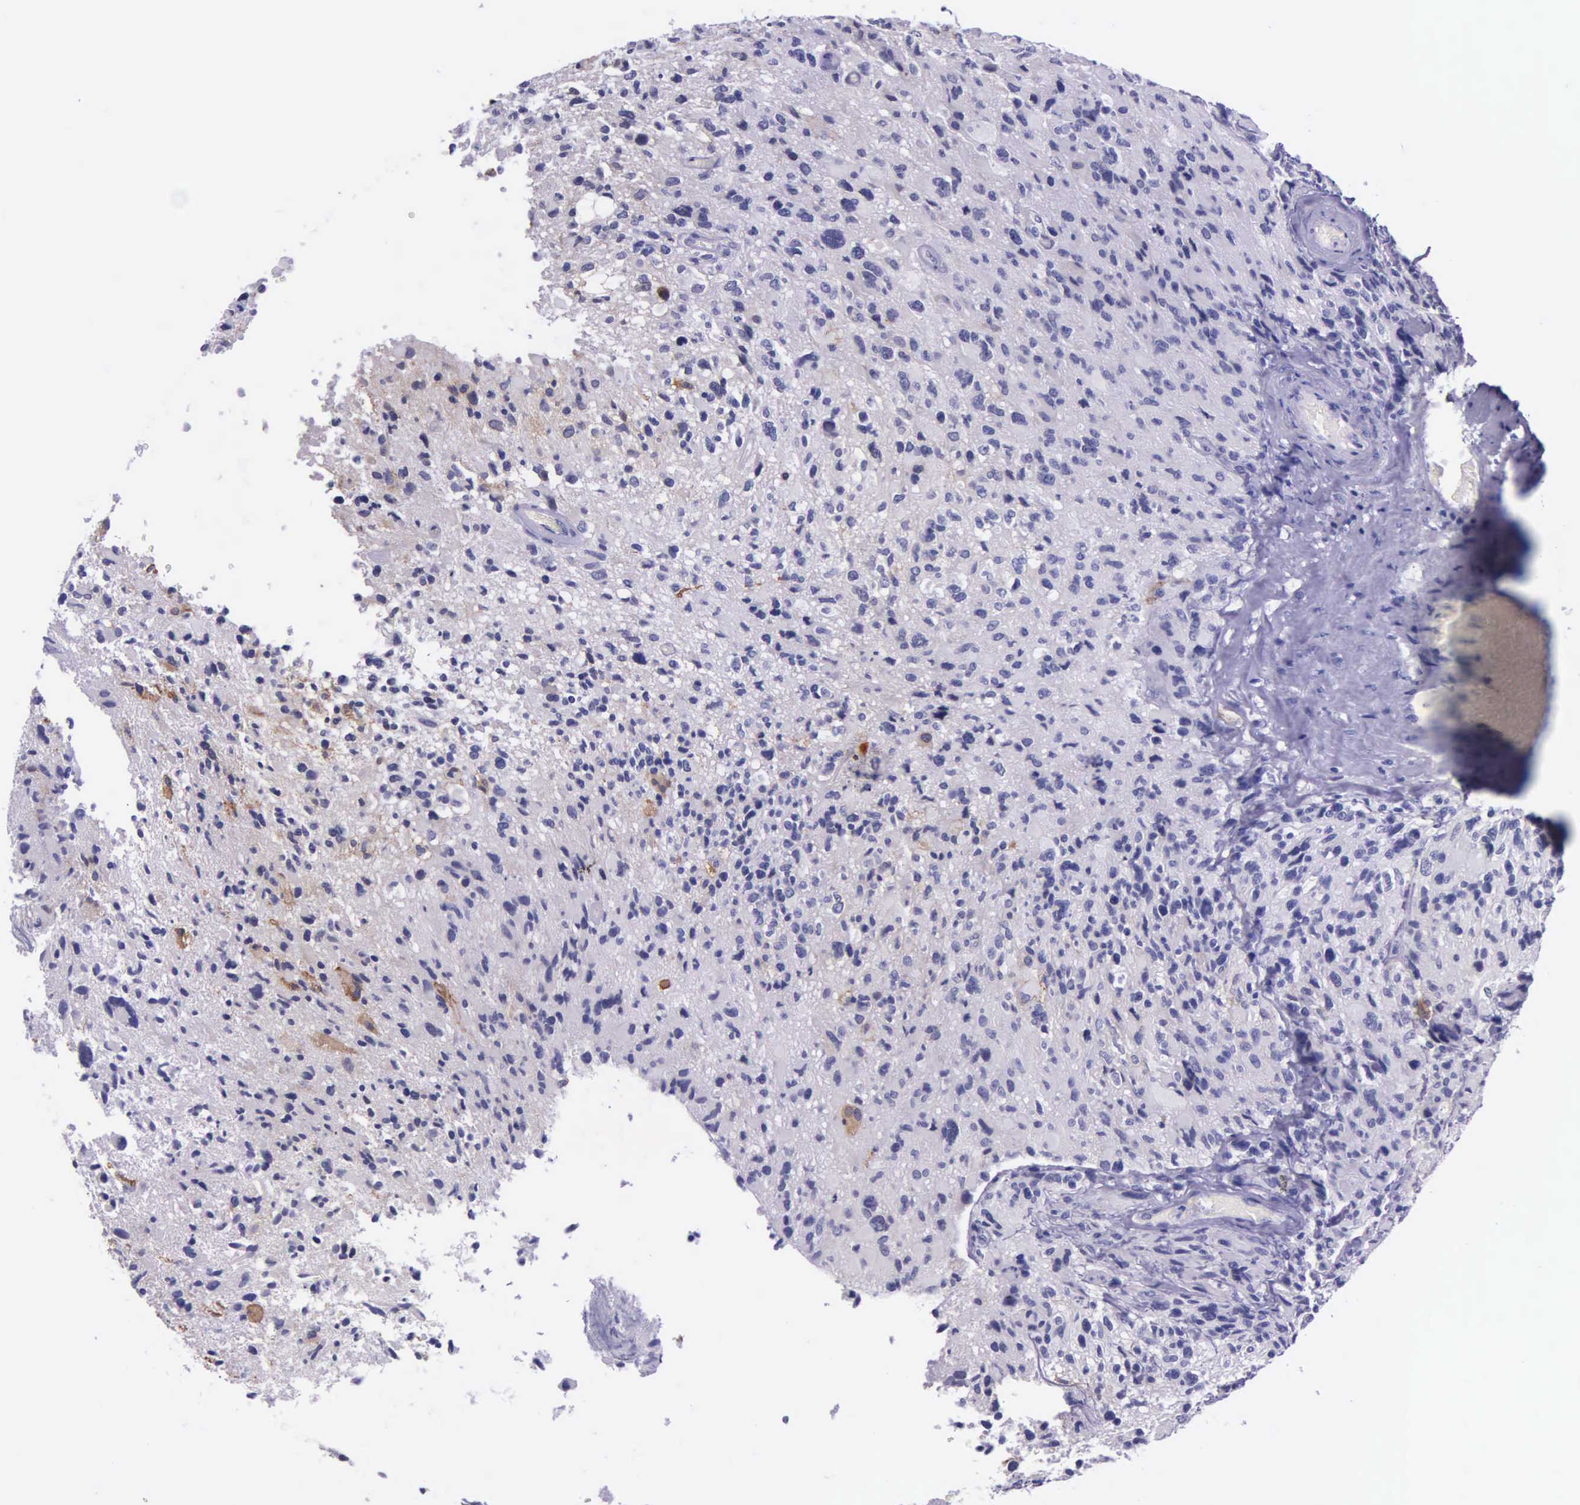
{"staining": {"intensity": "negative", "quantity": "none", "location": "none"}, "tissue": "glioma", "cell_type": "Tumor cells", "image_type": "cancer", "snomed": [{"axis": "morphology", "description": "Glioma, malignant, High grade"}, {"axis": "topography", "description": "Brain"}], "caption": "Immunohistochemistry (IHC) micrograph of neoplastic tissue: glioma stained with DAB (3,3'-diaminobenzidine) reveals no significant protein staining in tumor cells. Brightfield microscopy of IHC stained with DAB (brown) and hematoxylin (blue), captured at high magnification.", "gene": "AHNAK2", "patient": {"sex": "male", "age": 69}}